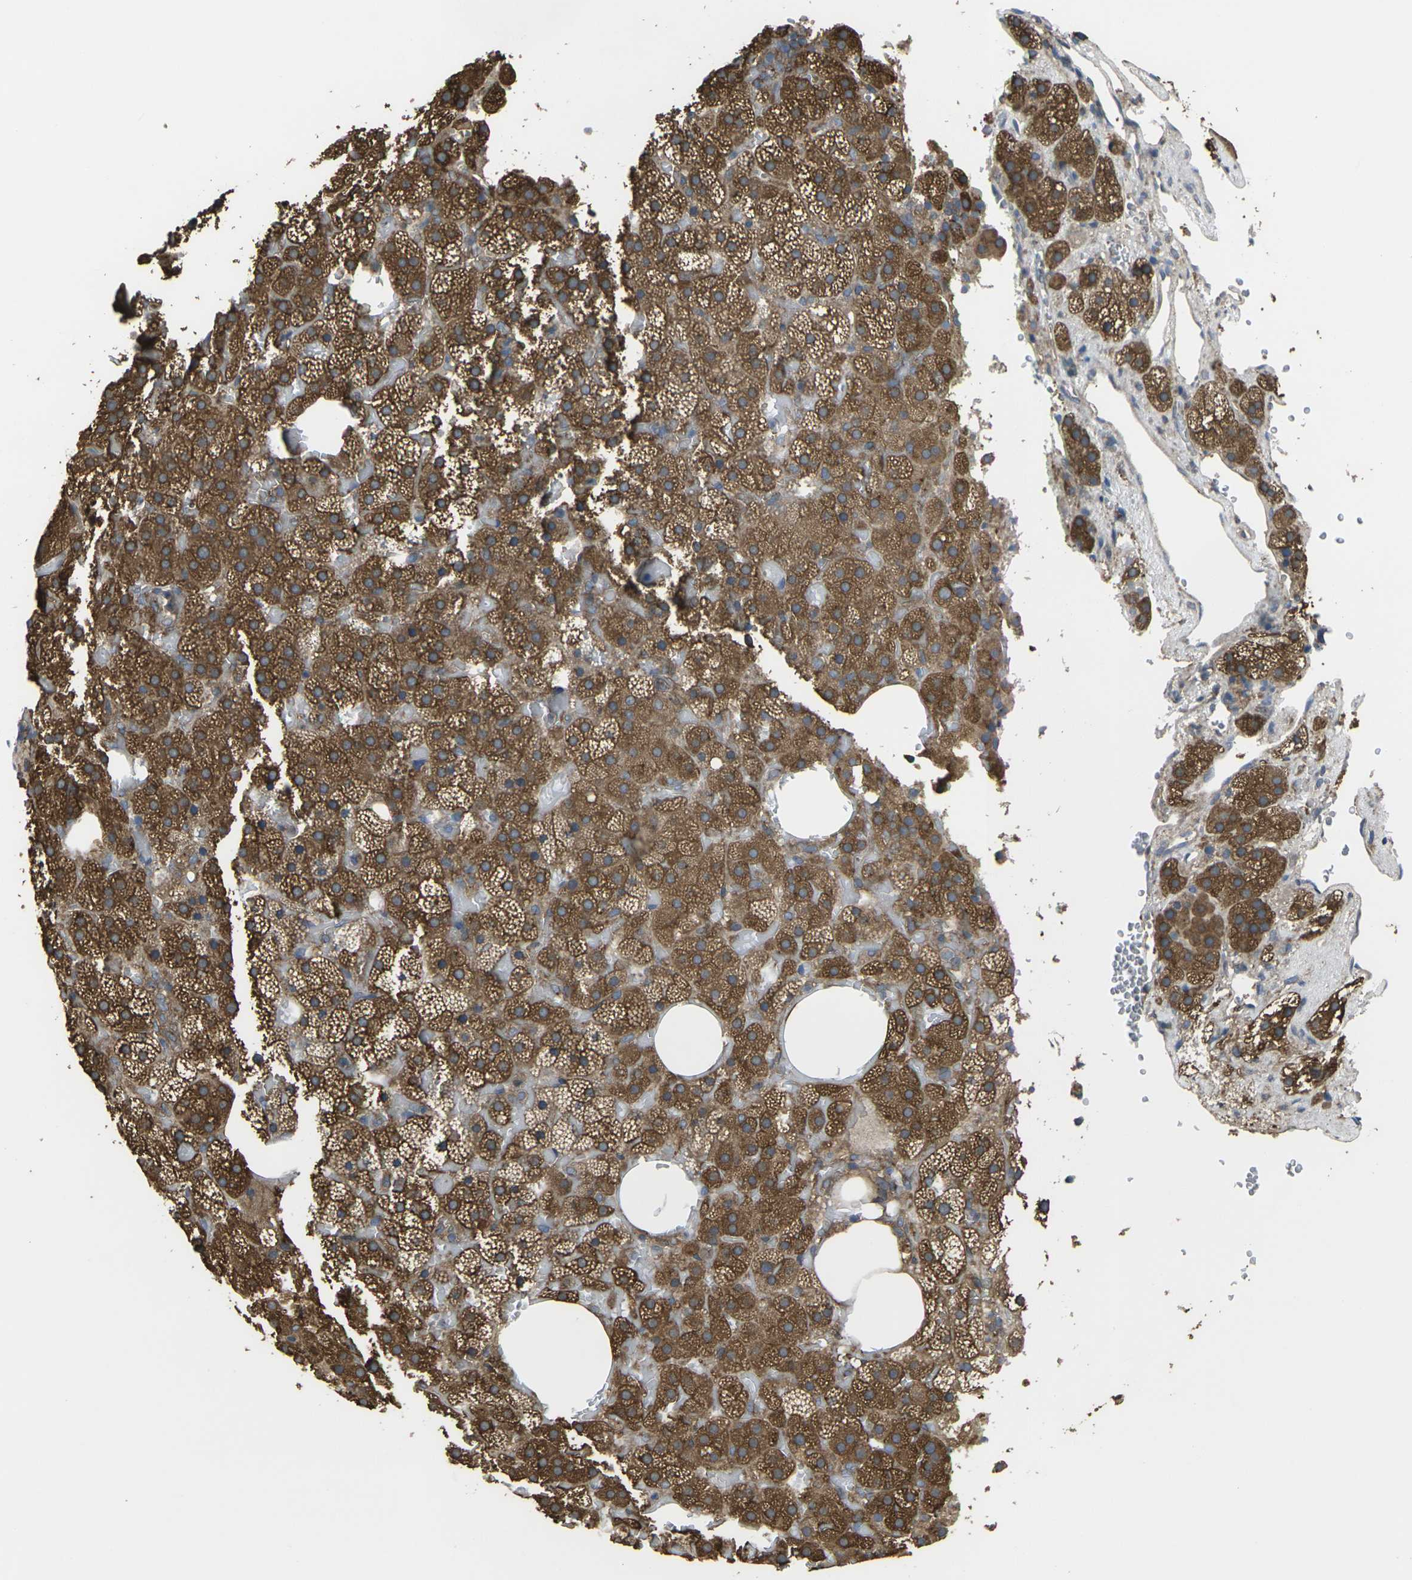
{"staining": {"intensity": "moderate", "quantity": ">75%", "location": "cytoplasmic/membranous"}, "tissue": "adrenal gland", "cell_type": "Glandular cells", "image_type": "normal", "snomed": [{"axis": "morphology", "description": "Normal tissue, NOS"}, {"axis": "topography", "description": "Adrenal gland"}], "caption": "Brown immunohistochemical staining in normal adrenal gland displays moderate cytoplasmic/membranous positivity in about >75% of glandular cells.", "gene": "PRKACB", "patient": {"sex": "female", "age": 59}}